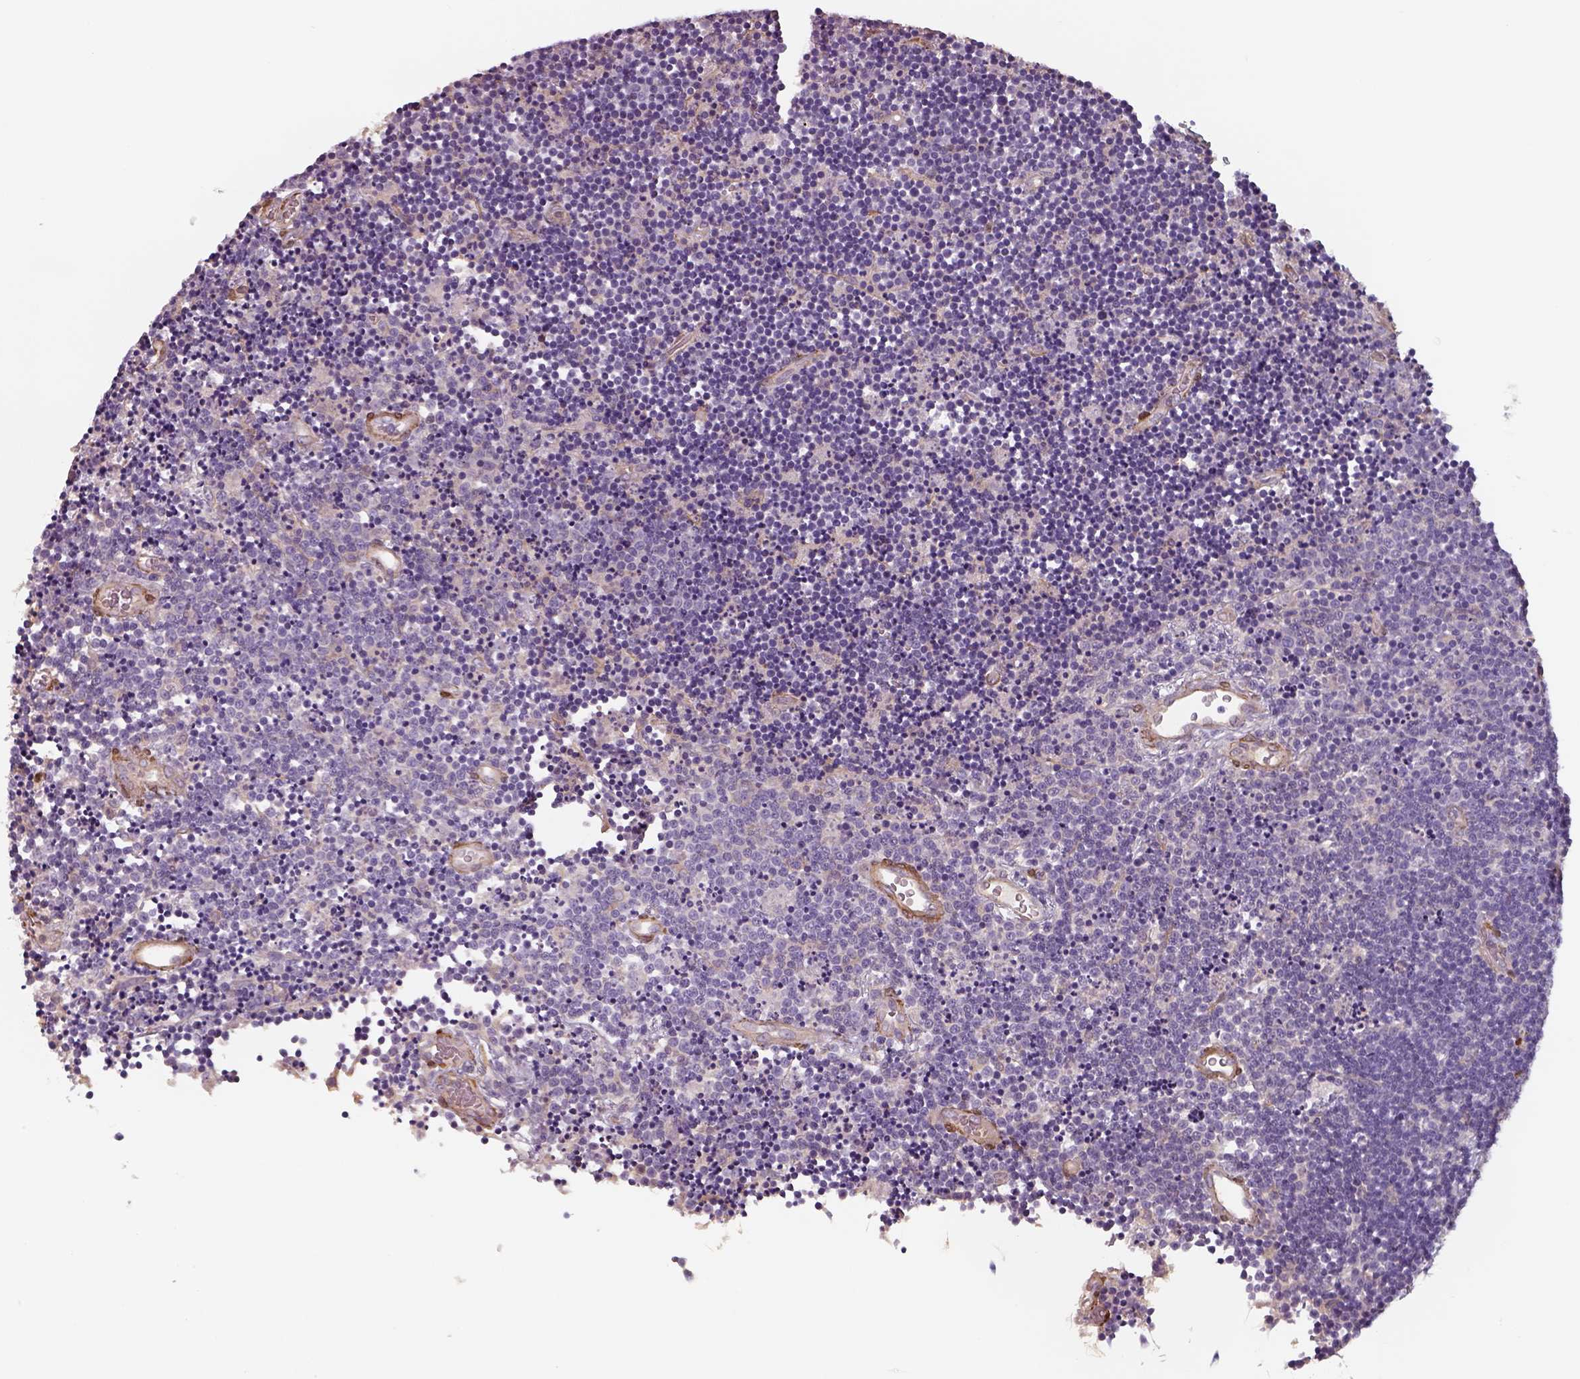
{"staining": {"intensity": "negative", "quantity": "none", "location": "none"}, "tissue": "lymphoma", "cell_type": "Tumor cells", "image_type": "cancer", "snomed": [{"axis": "morphology", "description": "Malignant lymphoma, non-Hodgkin's type, Low grade"}, {"axis": "topography", "description": "Brain"}], "caption": "Immunohistochemistry (IHC) image of neoplastic tissue: human lymphoma stained with DAB (3,3'-diaminobenzidine) exhibits no significant protein staining in tumor cells.", "gene": "ISYNA1", "patient": {"sex": "female", "age": 66}}